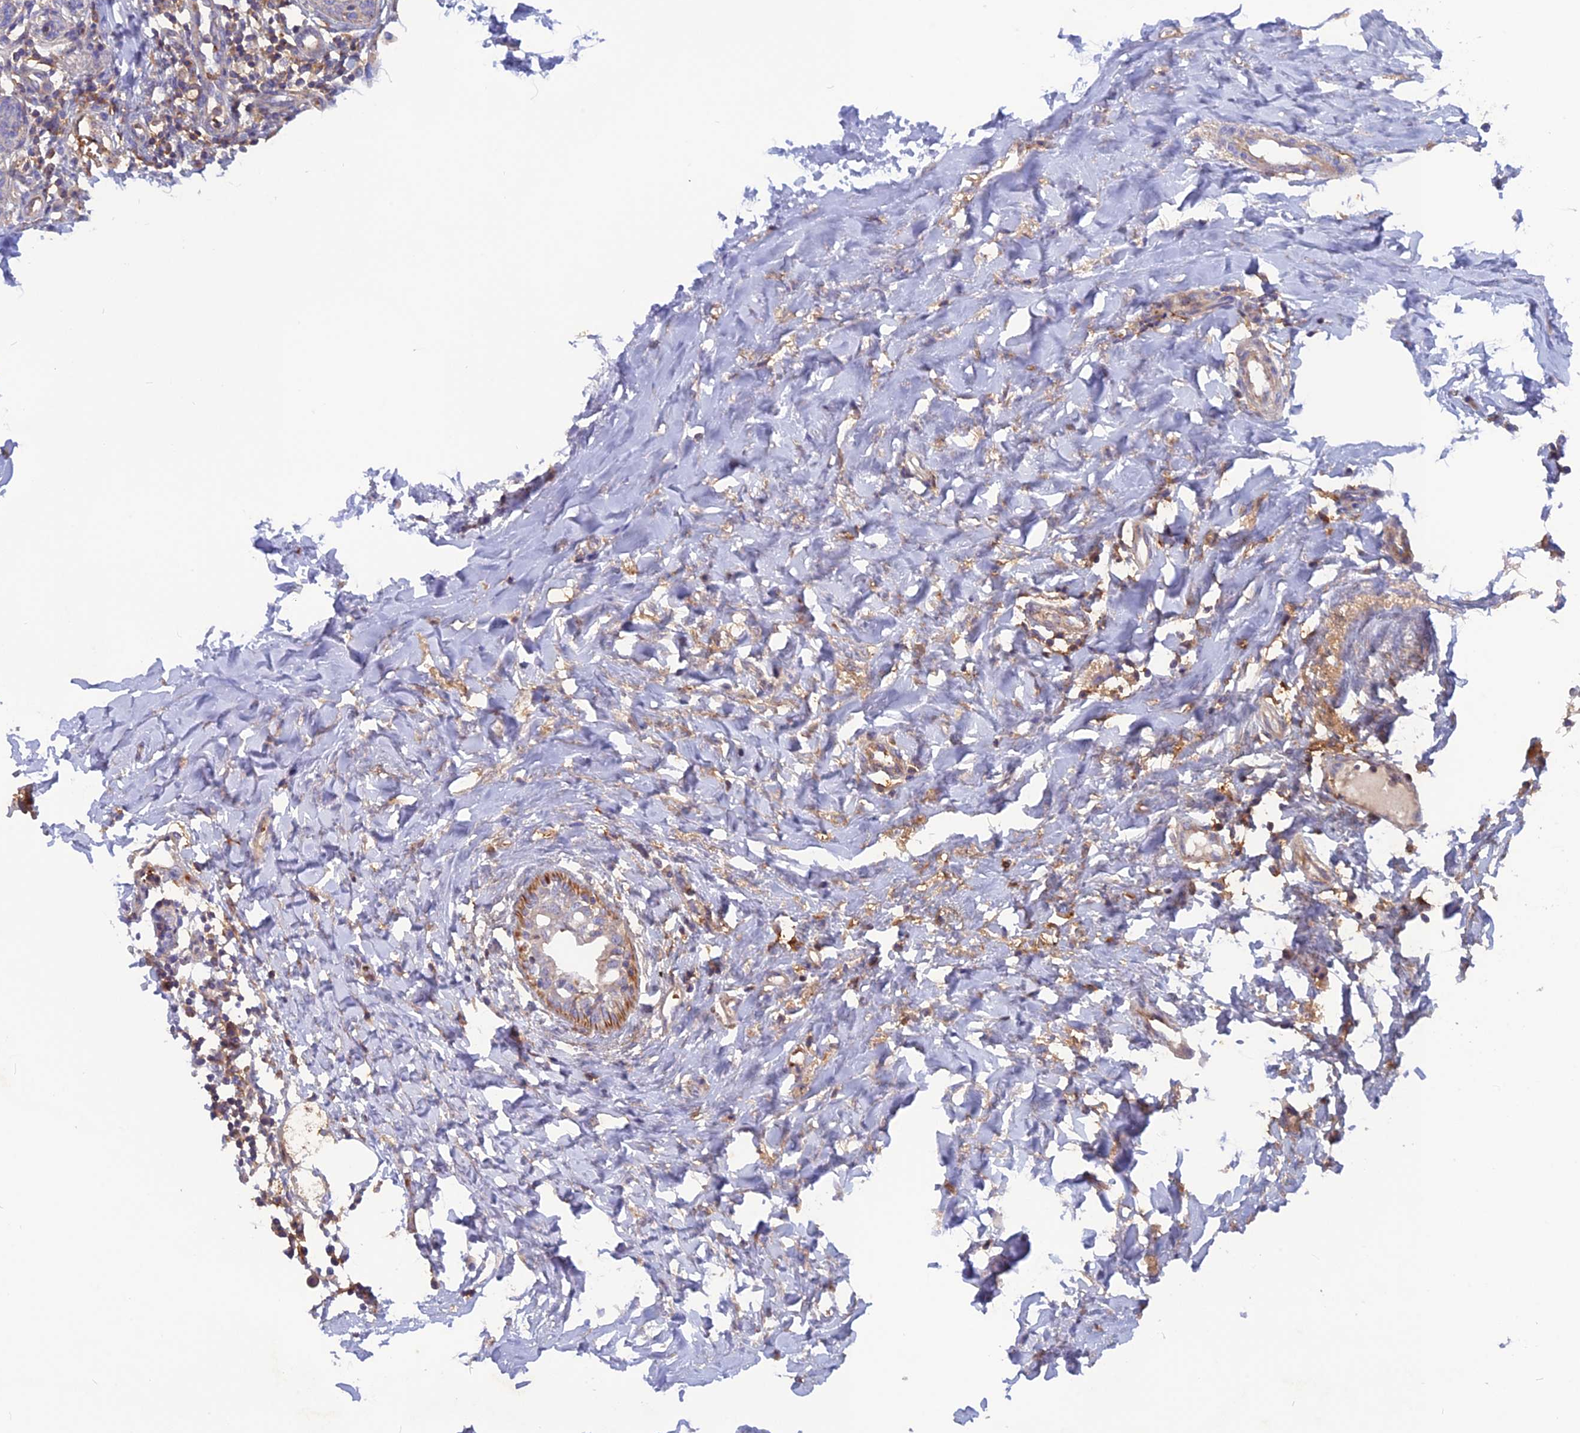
{"staining": {"intensity": "negative", "quantity": "none", "location": "none"}, "tissue": "breast cancer", "cell_type": "Tumor cells", "image_type": "cancer", "snomed": [{"axis": "morphology", "description": "Duct carcinoma"}, {"axis": "topography", "description": "Breast"}], "caption": "Tumor cells show no significant staining in breast infiltrating ductal carcinoma.", "gene": "CPNE7", "patient": {"sex": "female", "age": 40}}